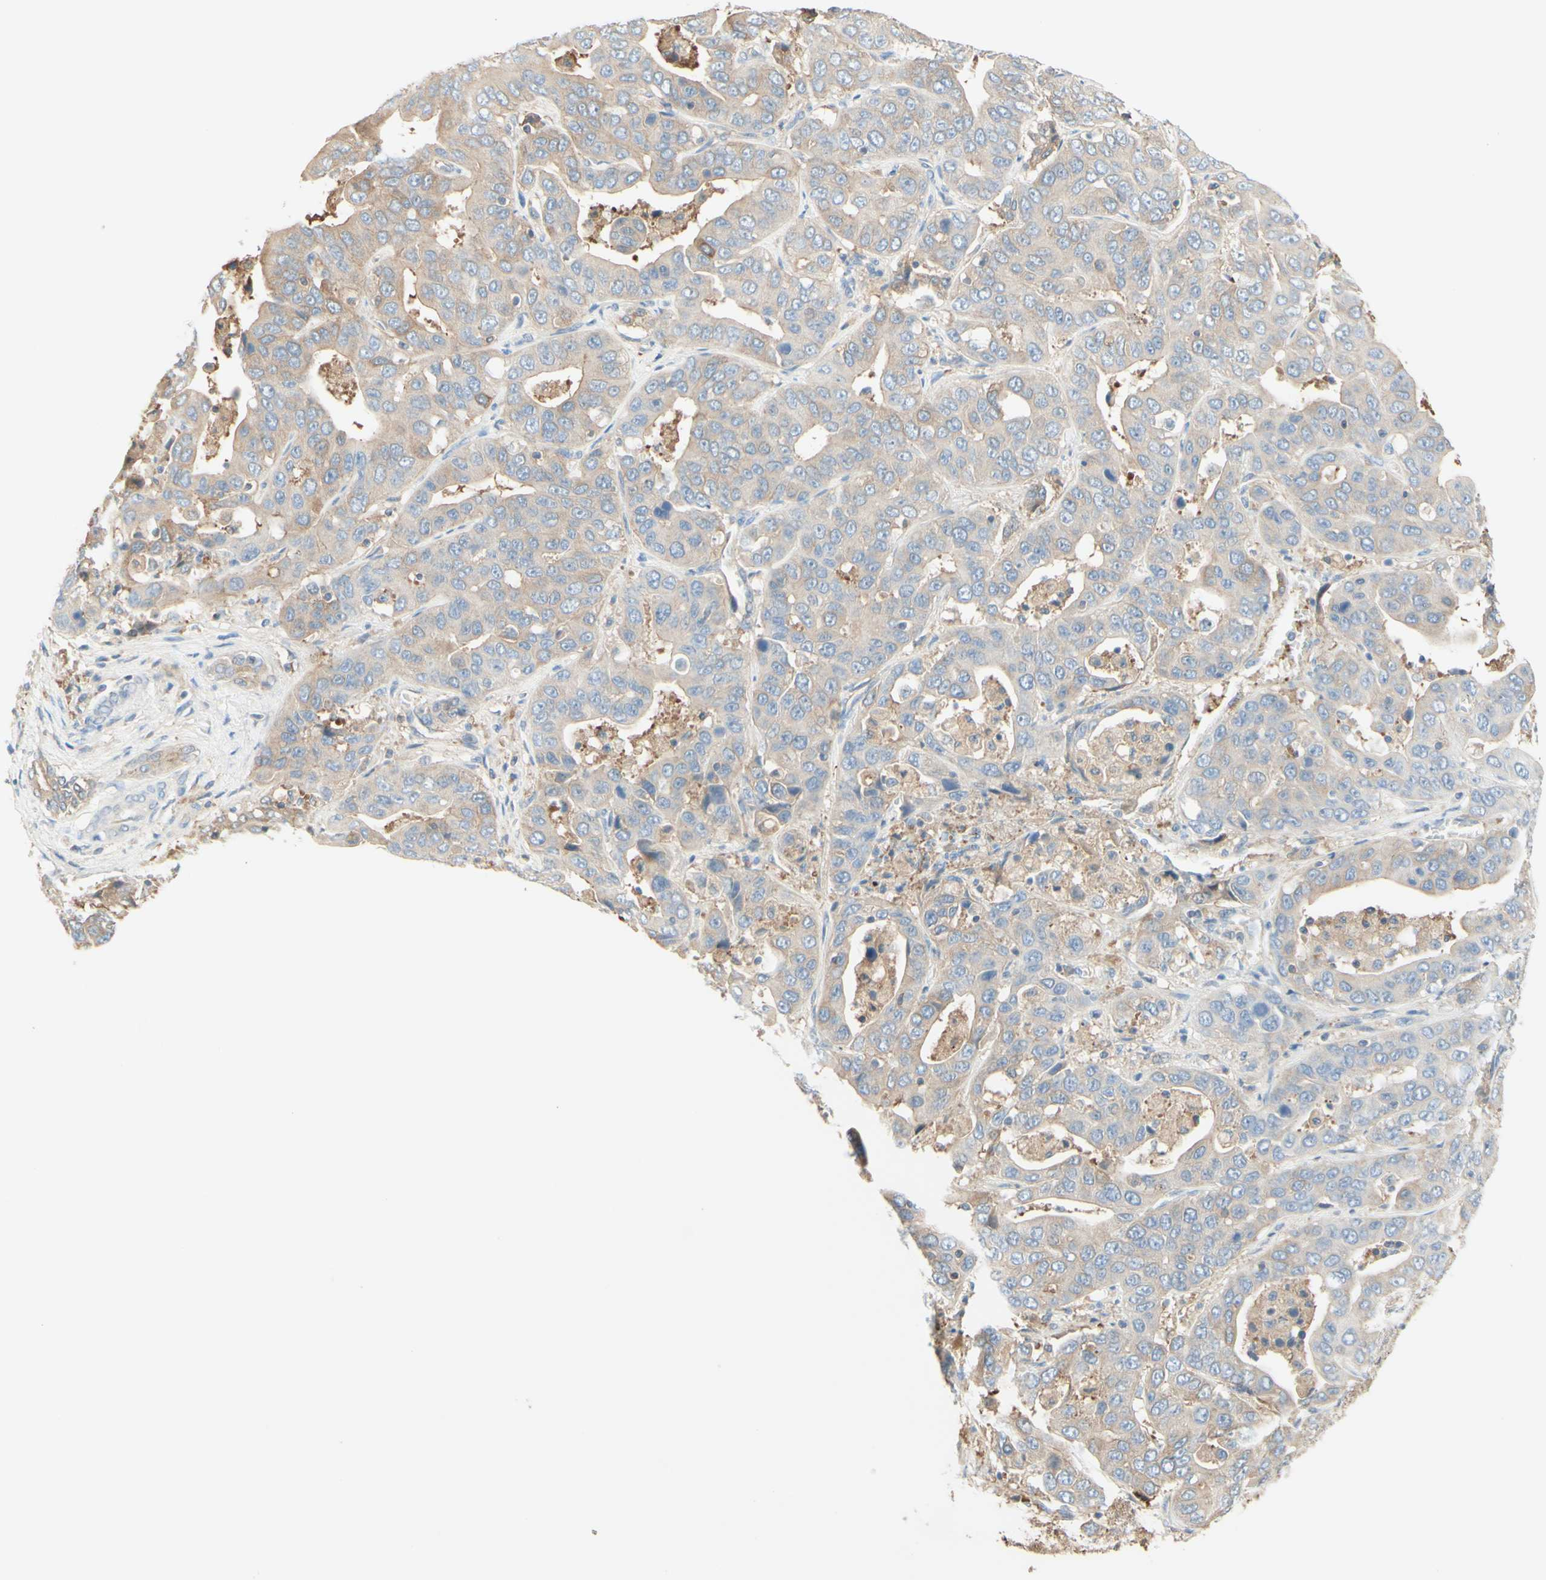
{"staining": {"intensity": "weak", "quantity": ">75%", "location": "cytoplasmic/membranous"}, "tissue": "liver cancer", "cell_type": "Tumor cells", "image_type": "cancer", "snomed": [{"axis": "morphology", "description": "Cholangiocarcinoma"}, {"axis": "topography", "description": "Liver"}], "caption": "Immunohistochemistry micrograph of neoplastic tissue: human liver cancer stained using immunohistochemistry reveals low levels of weak protein expression localized specifically in the cytoplasmic/membranous of tumor cells, appearing as a cytoplasmic/membranous brown color.", "gene": "MTM1", "patient": {"sex": "female", "age": 52}}